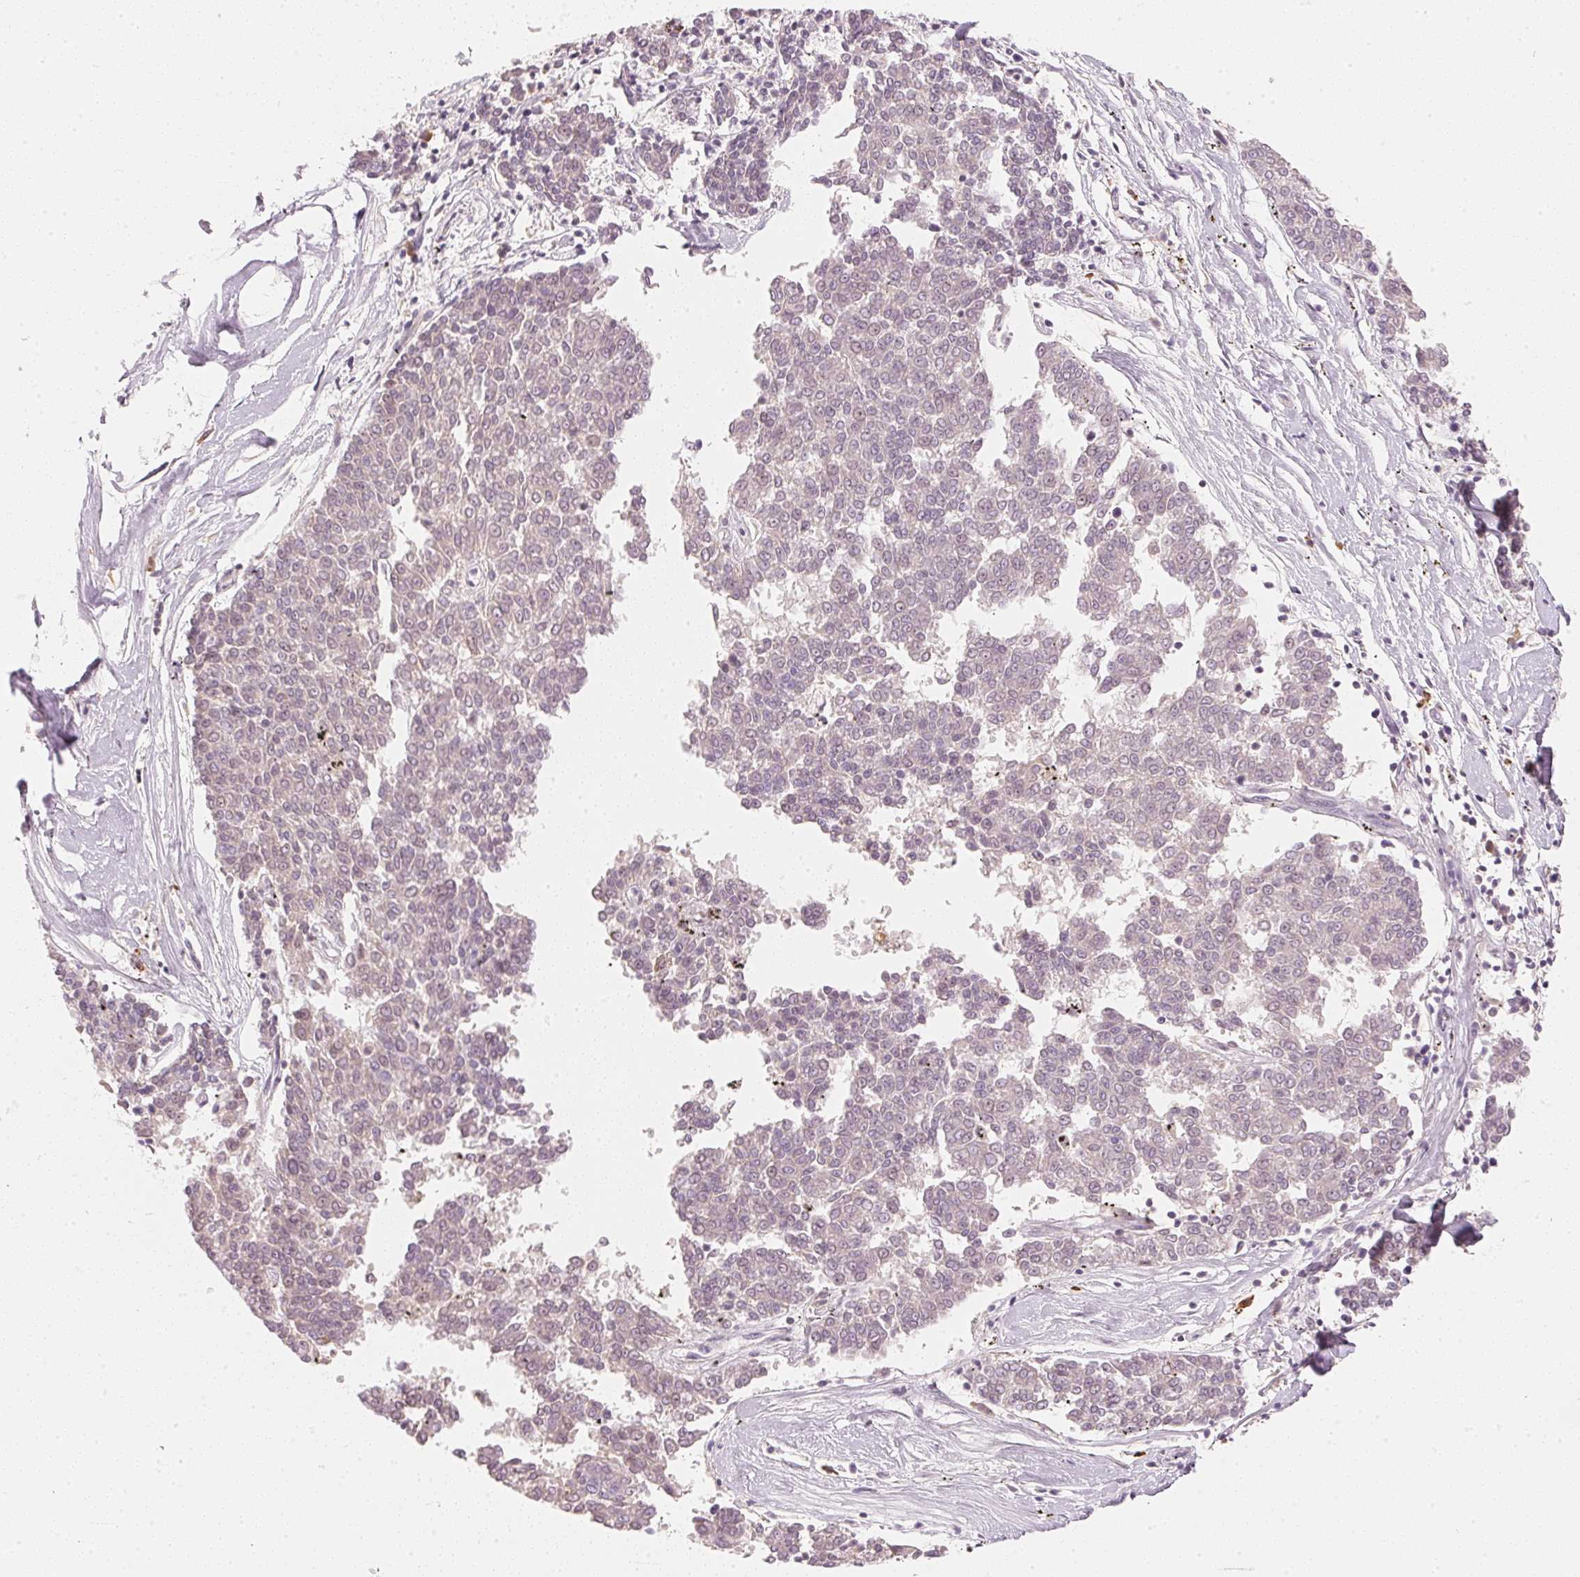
{"staining": {"intensity": "negative", "quantity": "none", "location": "none"}, "tissue": "melanoma", "cell_type": "Tumor cells", "image_type": "cancer", "snomed": [{"axis": "morphology", "description": "Malignant melanoma, NOS"}, {"axis": "topography", "description": "Skin"}], "caption": "Immunohistochemistry (IHC) of human melanoma shows no positivity in tumor cells.", "gene": "RMDN2", "patient": {"sex": "female", "age": 72}}